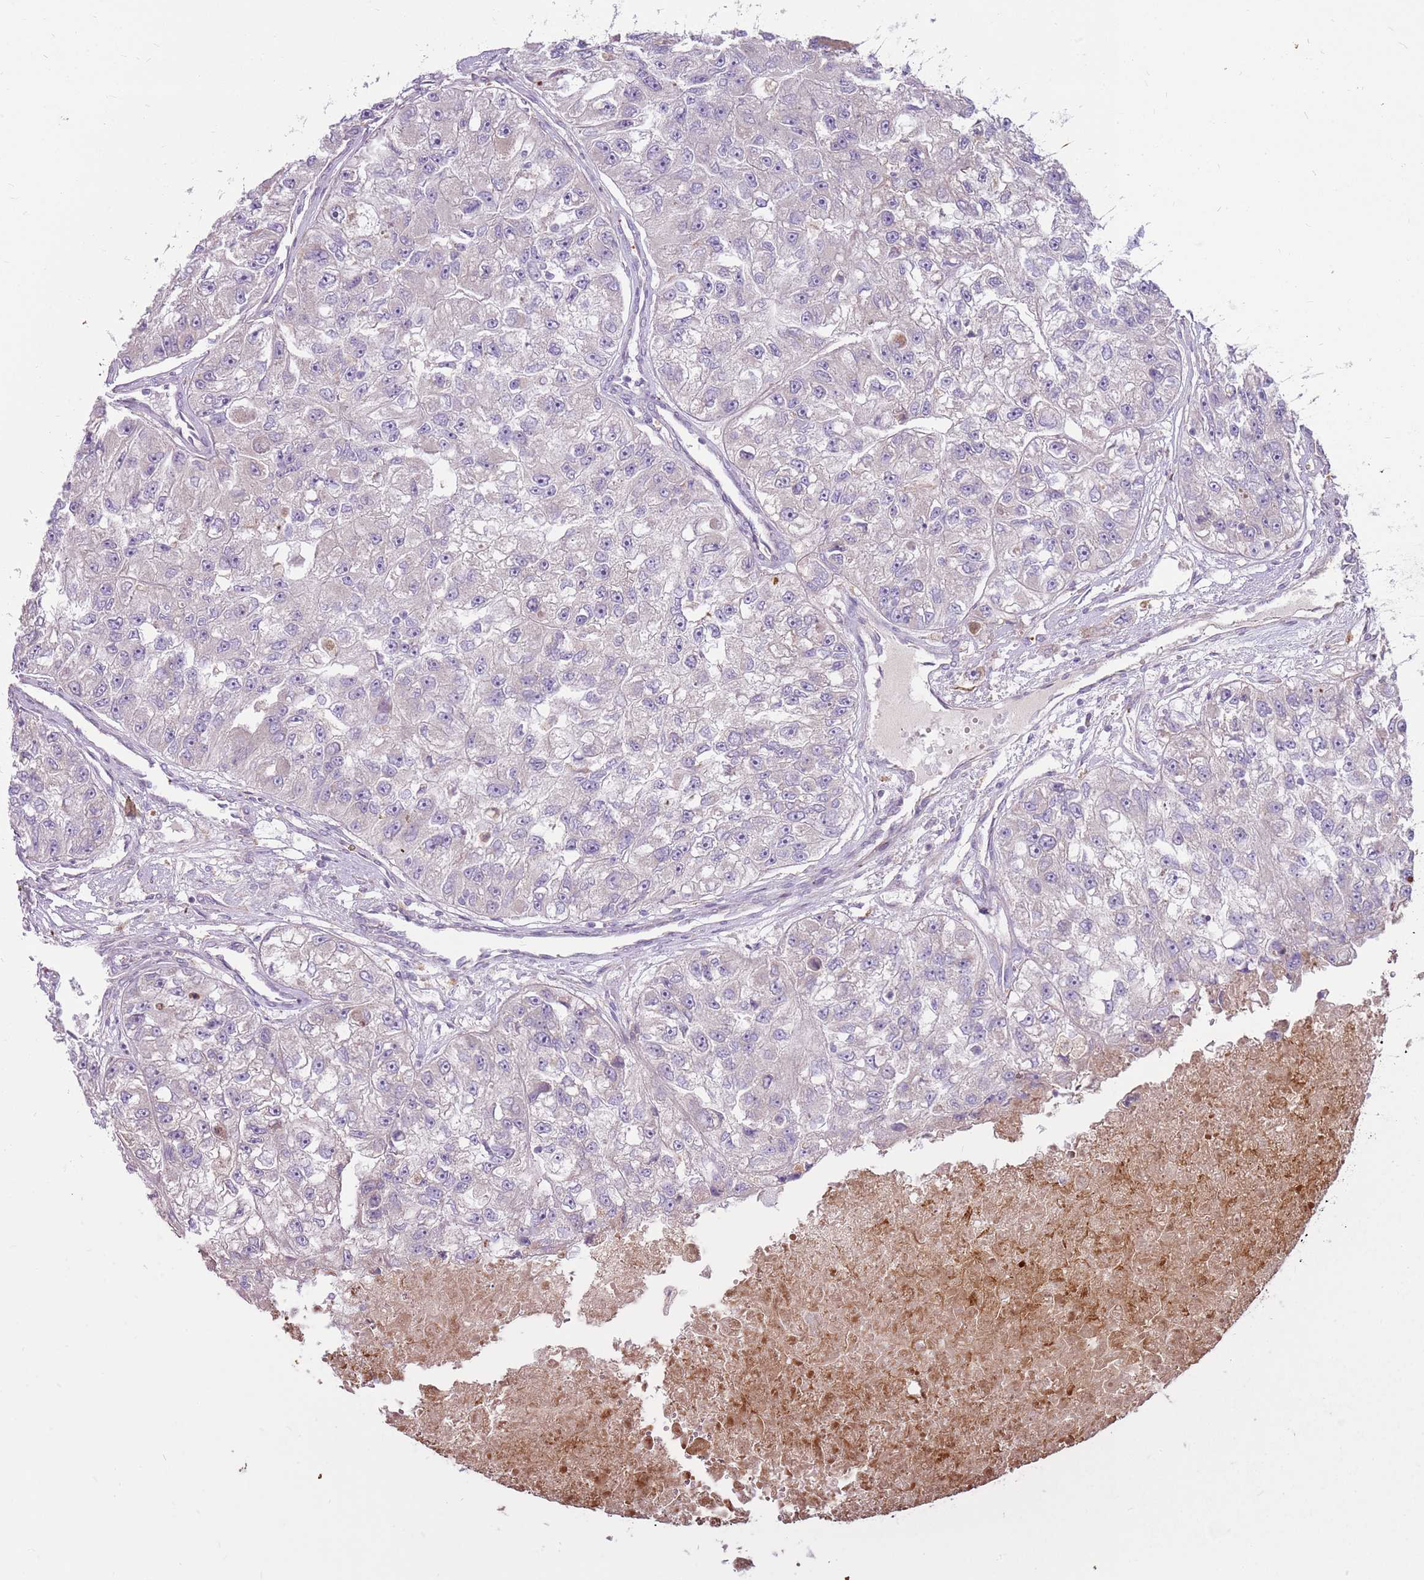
{"staining": {"intensity": "negative", "quantity": "none", "location": "none"}, "tissue": "renal cancer", "cell_type": "Tumor cells", "image_type": "cancer", "snomed": [{"axis": "morphology", "description": "Adenocarcinoma, NOS"}, {"axis": "topography", "description": "Kidney"}], "caption": "Human renal cancer (adenocarcinoma) stained for a protein using IHC demonstrates no positivity in tumor cells.", "gene": "EMC1", "patient": {"sex": "male", "age": 63}}